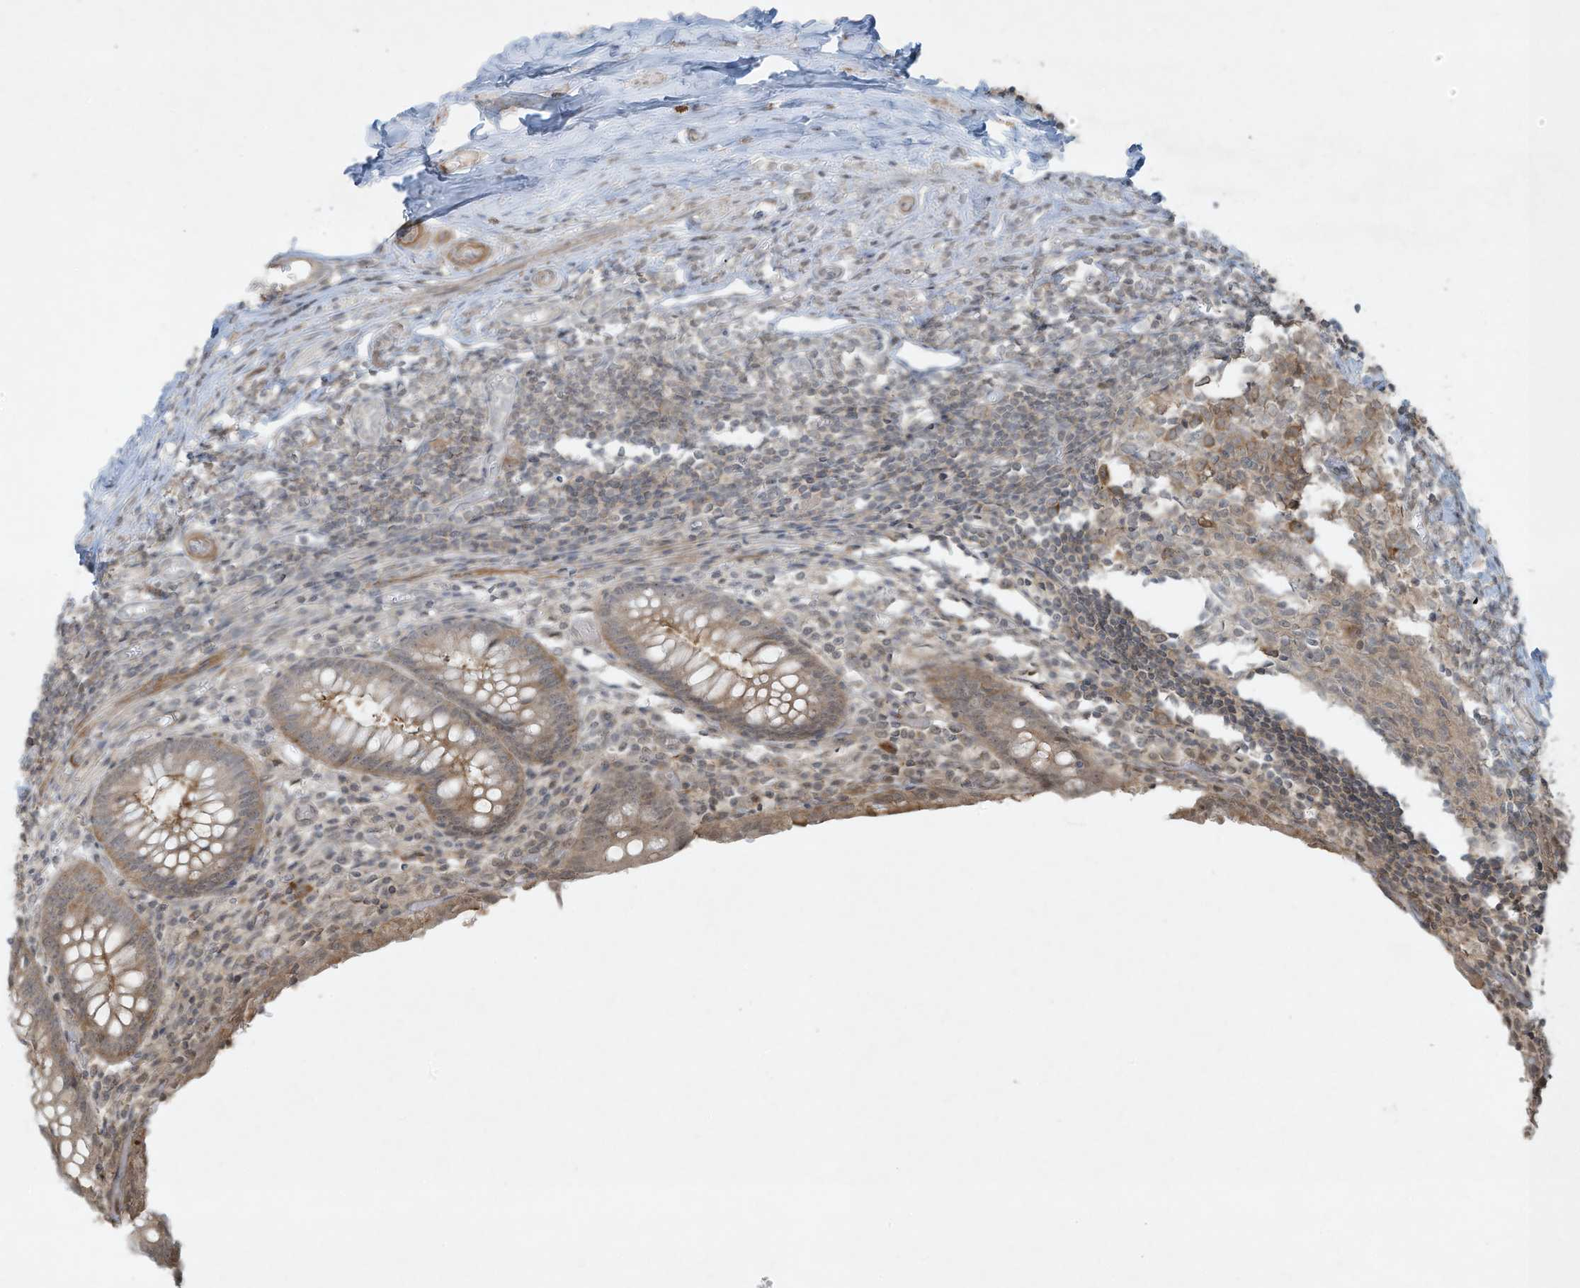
{"staining": {"intensity": "weak", "quantity": "<25%", "location": "cytoplasmic/membranous"}, "tissue": "appendix", "cell_type": "Glandular cells", "image_type": "normal", "snomed": [{"axis": "morphology", "description": "Normal tissue, NOS"}, {"axis": "topography", "description": "Appendix"}], "caption": "This is a photomicrograph of immunohistochemistry (IHC) staining of benign appendix, which shows no expression in glandular cells. Nuclei are stained in blue.", "gene": "ZNF263", "patient": {"sex": "female", "age": 17}}